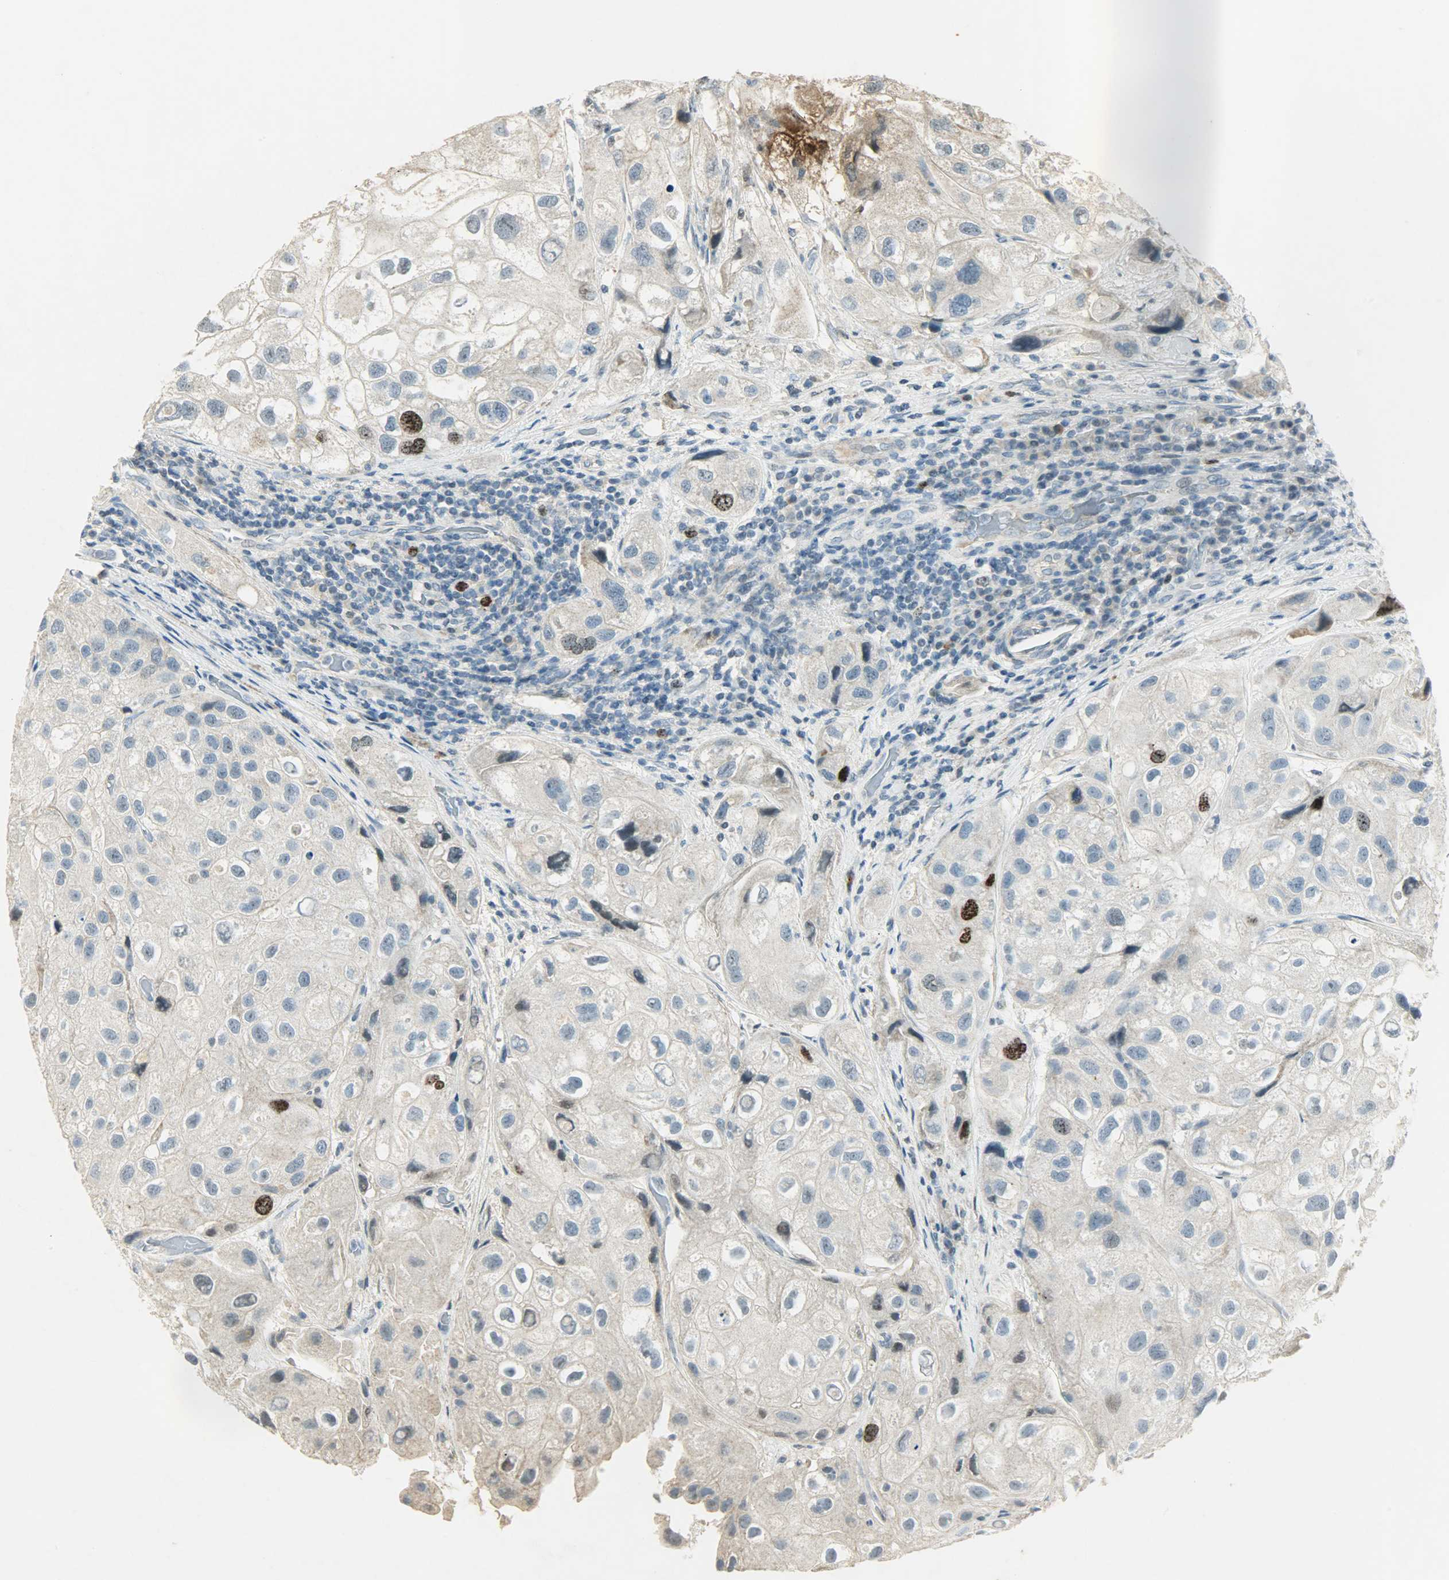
{"staining": {"intensity": "strong", "quantity": "<25%", "location": "nuclear"}, "tissue": "urothelial cancer", "cell_type": "Tumor cells", "image_type": "cancer", "snomed": [{"axis": "morphology", "description": "Urothelial carcinoma, High grade"}, {"axis": "topography", "description": "Urinary bladder"}], "caption": "Immunohistochemistry (IHC) staining of urothelial cancer, which demonstrates medium levels of strong nuclear expression in approximately <25% of tumor cells indicating strong nuclear protein staining. The staining was performed using DAB (3,3'-diaminobenzidine) (brown) for protein detection and nuclei were counterstained in hematoxylin (blue).", "gene": "AURKB", "patient": {"sex": "female", "age": 64}}